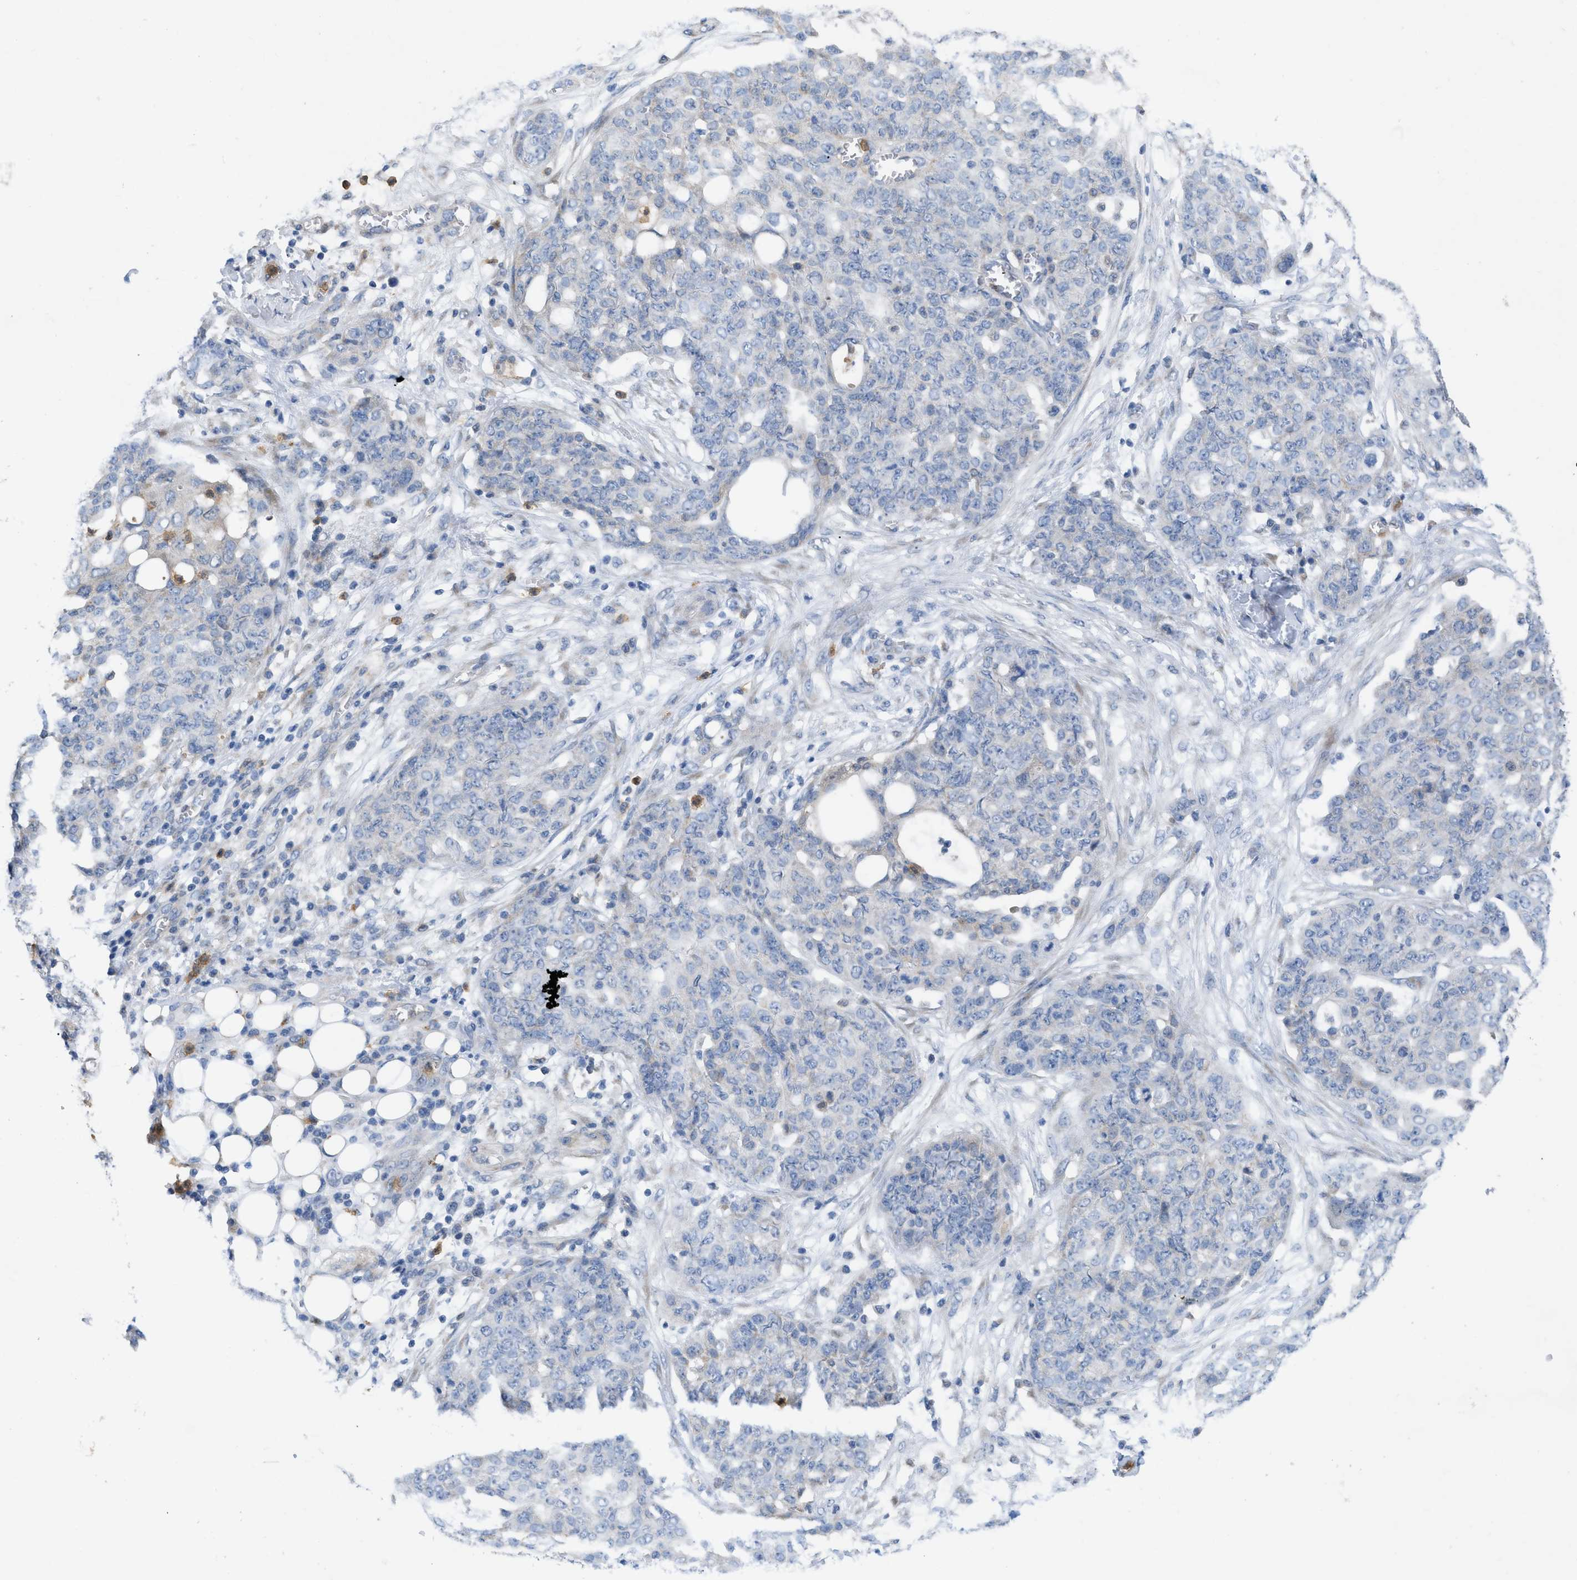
{"staining": {"intensity": "negative", "quantity": "none", "location": "none"}, "tissue": "ovarian cancer", "cell_type": "Tumor cells", "image_type": "cancer", "snomed": [{"axis": "morphology", "description": "Cystadenocarcinoma, serous, NOS"}, {"axis": "topography", "description": "Soft tissue"}, {"axis": "topography", "description": "Ovary"}], "caption": "Photomicrograph shows no significant protein expression in tumor cells of ovarian cancer.", "gene": "PLPPR5", "patient": {"sex": "female", "age": 57}}